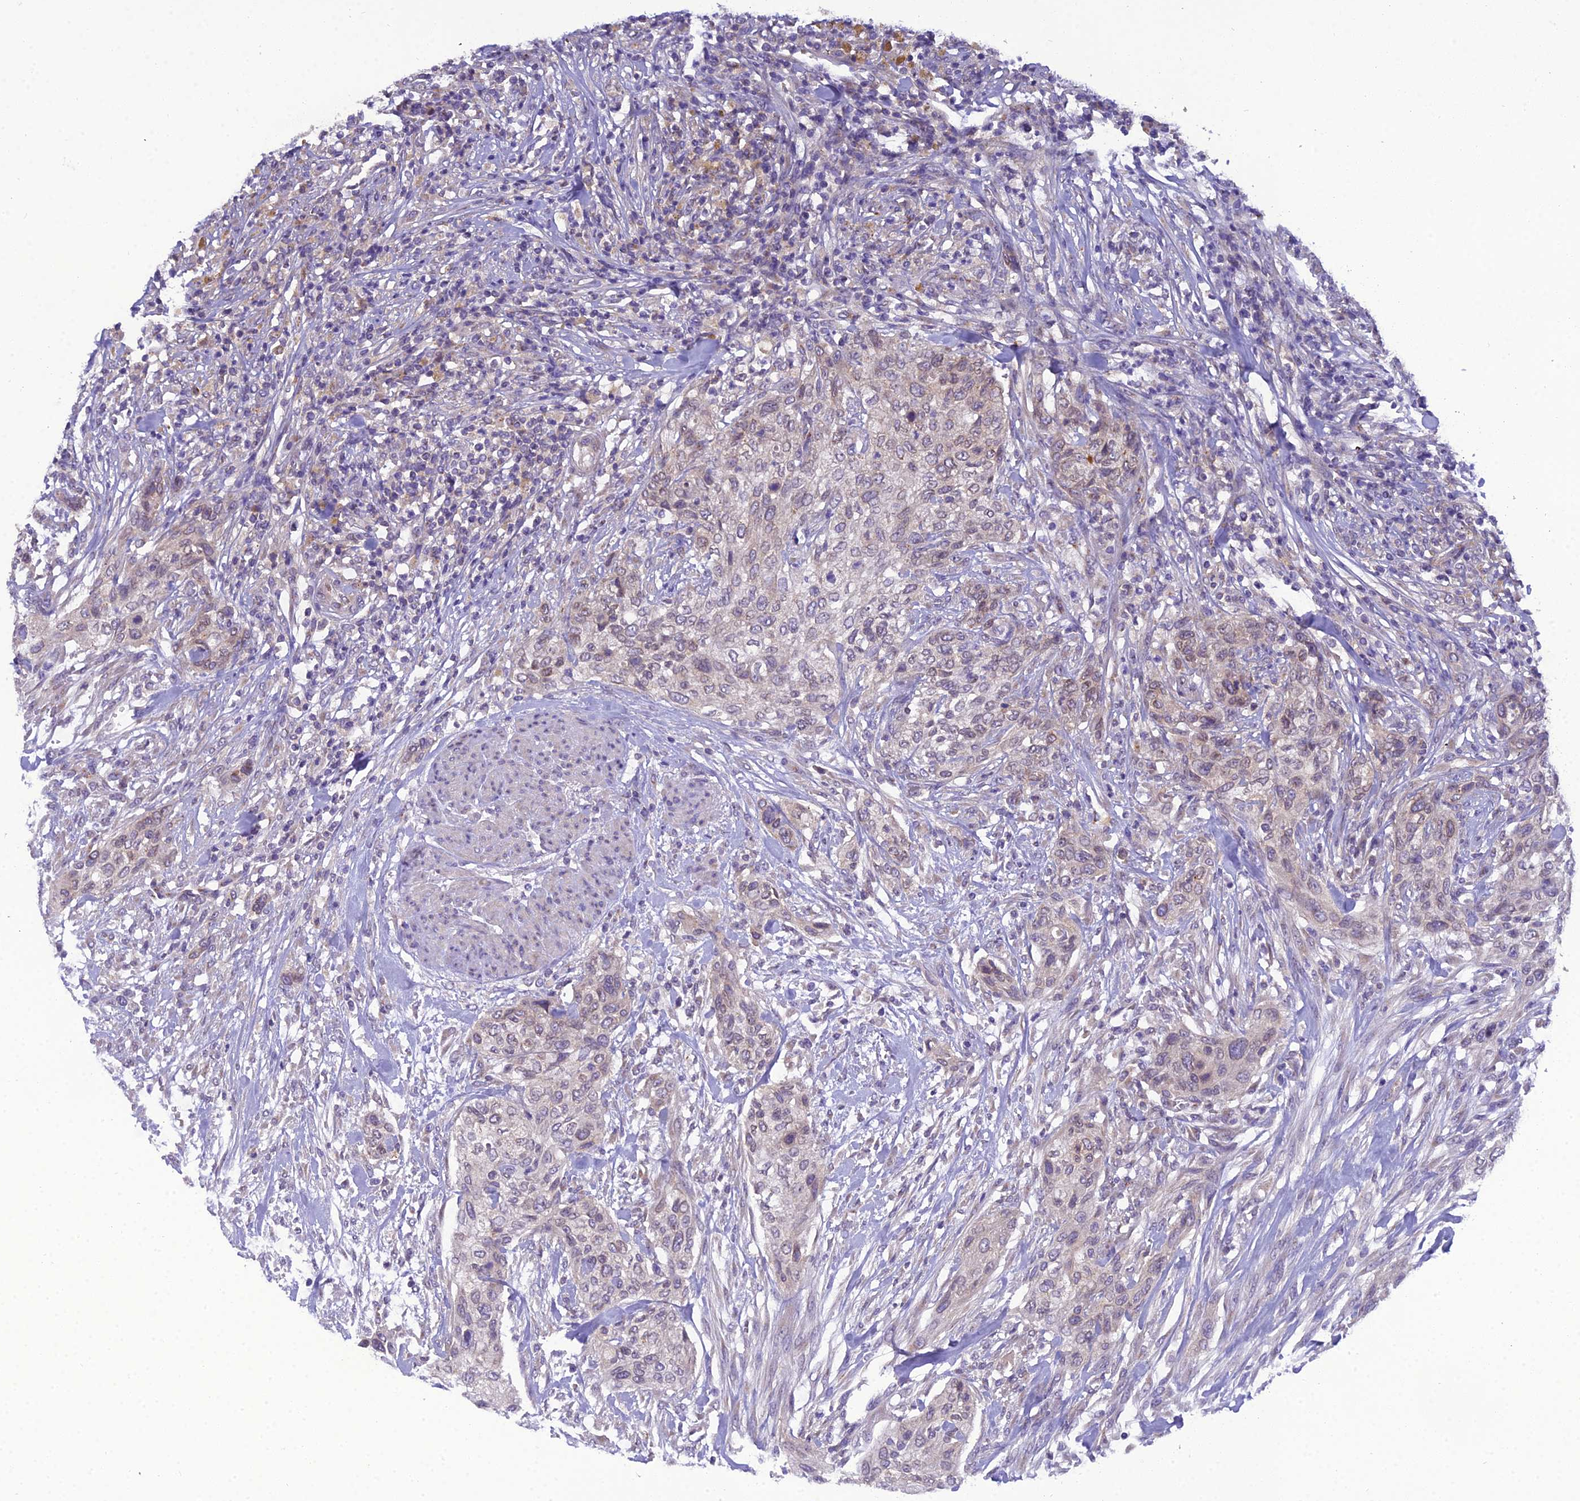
{"staining": {"intensity": "negative", "quantity": "none", "location": "none"}, "tissue": "urothelial cancer", "cell_type": "Tumor cells", "image_type": "cancer", "snomed": [{"axis": "morphology", "description": "Urothelial carcinoma, High grade"}, {"axis": "topography", "description": "Urinary bladder"}], "caption": "Tumor cells show no significant expression in urothelial carcinoma (high-grade).", "gene": "GOLPH3", "patient": {"sex": "male", "age": 35}}